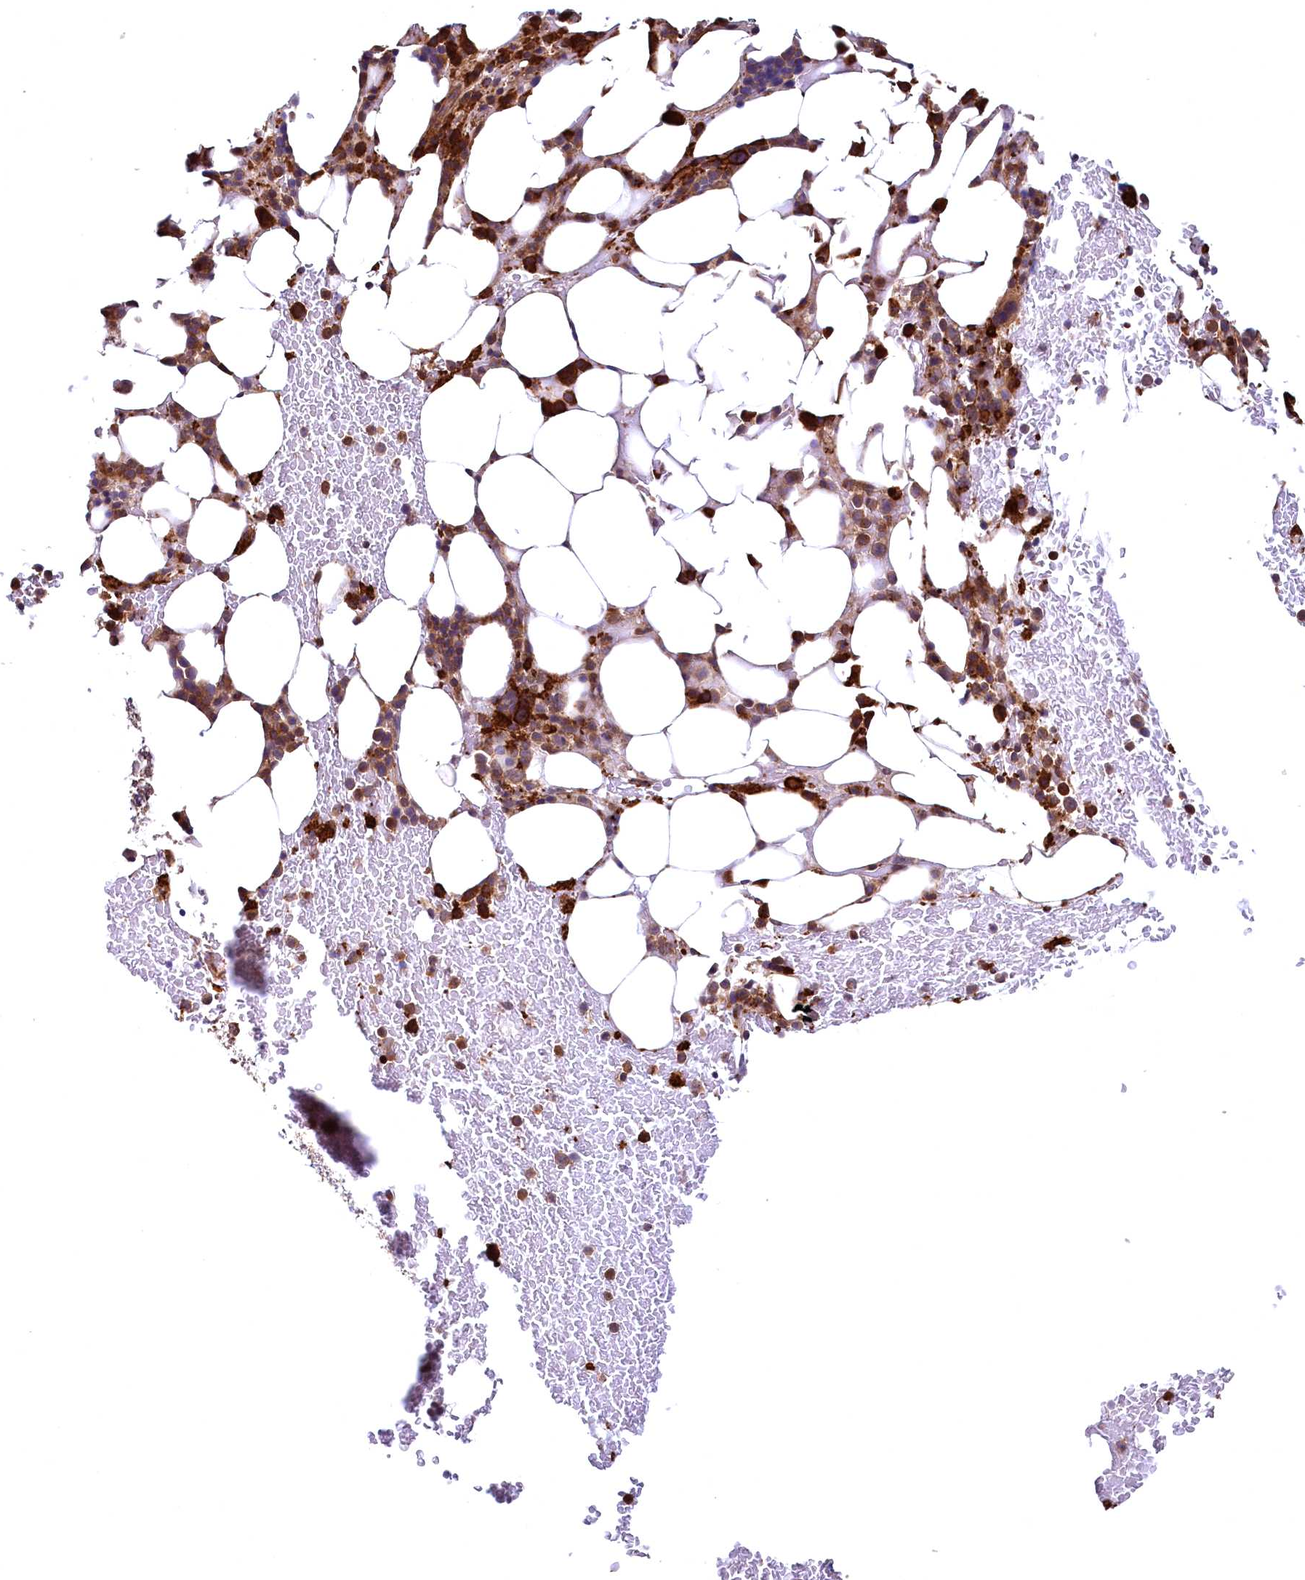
{"staining": {"intensity": "strong", "quantity": ">75%", "location": "cytoplasmic/membranous"}, "tissue": "bone marrow", "cell_type": "Hematopoietic cells", "image_type": "normal", "snomed": [{"axis": "morphology", "description": "Normal tissue, NOS"}, {"axis": "topography", "description": "Bone marrow"}], "caption": "This is an image of IHC staining of benign bone marrow, which shows strong staining in the cytoplasmic/membranous of hematopoietic cells.", "gene": "SVIP", "patient": {"sex": "male", "age": 78}}